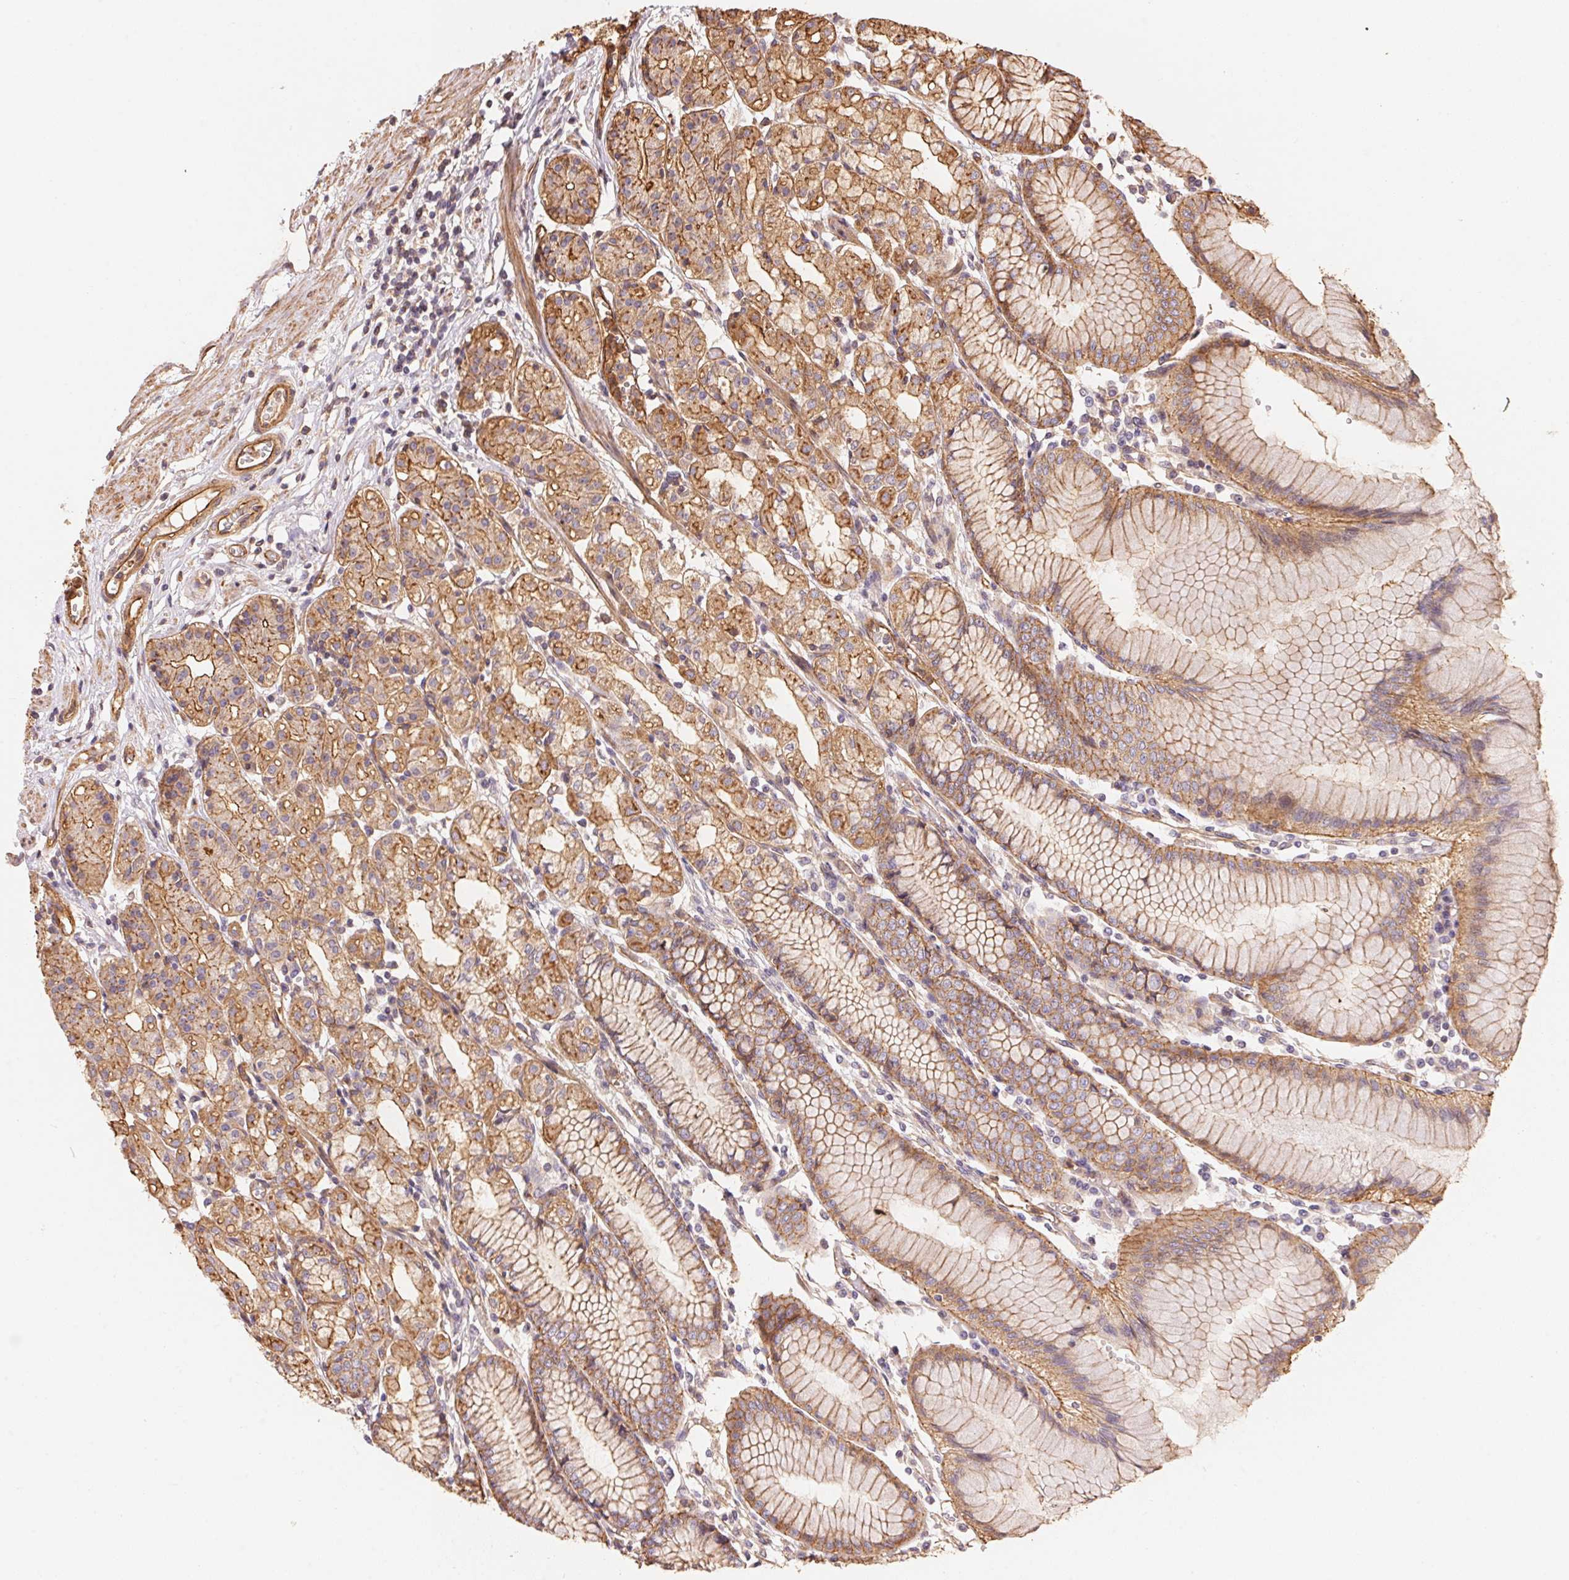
{"staining": {"intensity": "moderate", "quantity": ">75%", "location": "cytoplasmic/membranous"}, "tissue": "stomach", "cell_type": "Glandular cells", "image_type": "normal", "snomed": [{"axis": "morphology", "description": "Normal tissue, NOS"}, {"axis": "topography", "description": "Skeletal muscle"}, {"axis": "topography", "description": "Stomach"}], "caption": "Immunohistochemical staining of unremarkable stomach reveals moderate cytoplasmic/membranous protein staining in approximately >75% of glandular cells.", "gene": "FRAS1", "patient": {"sex": "female", "age": 57}}